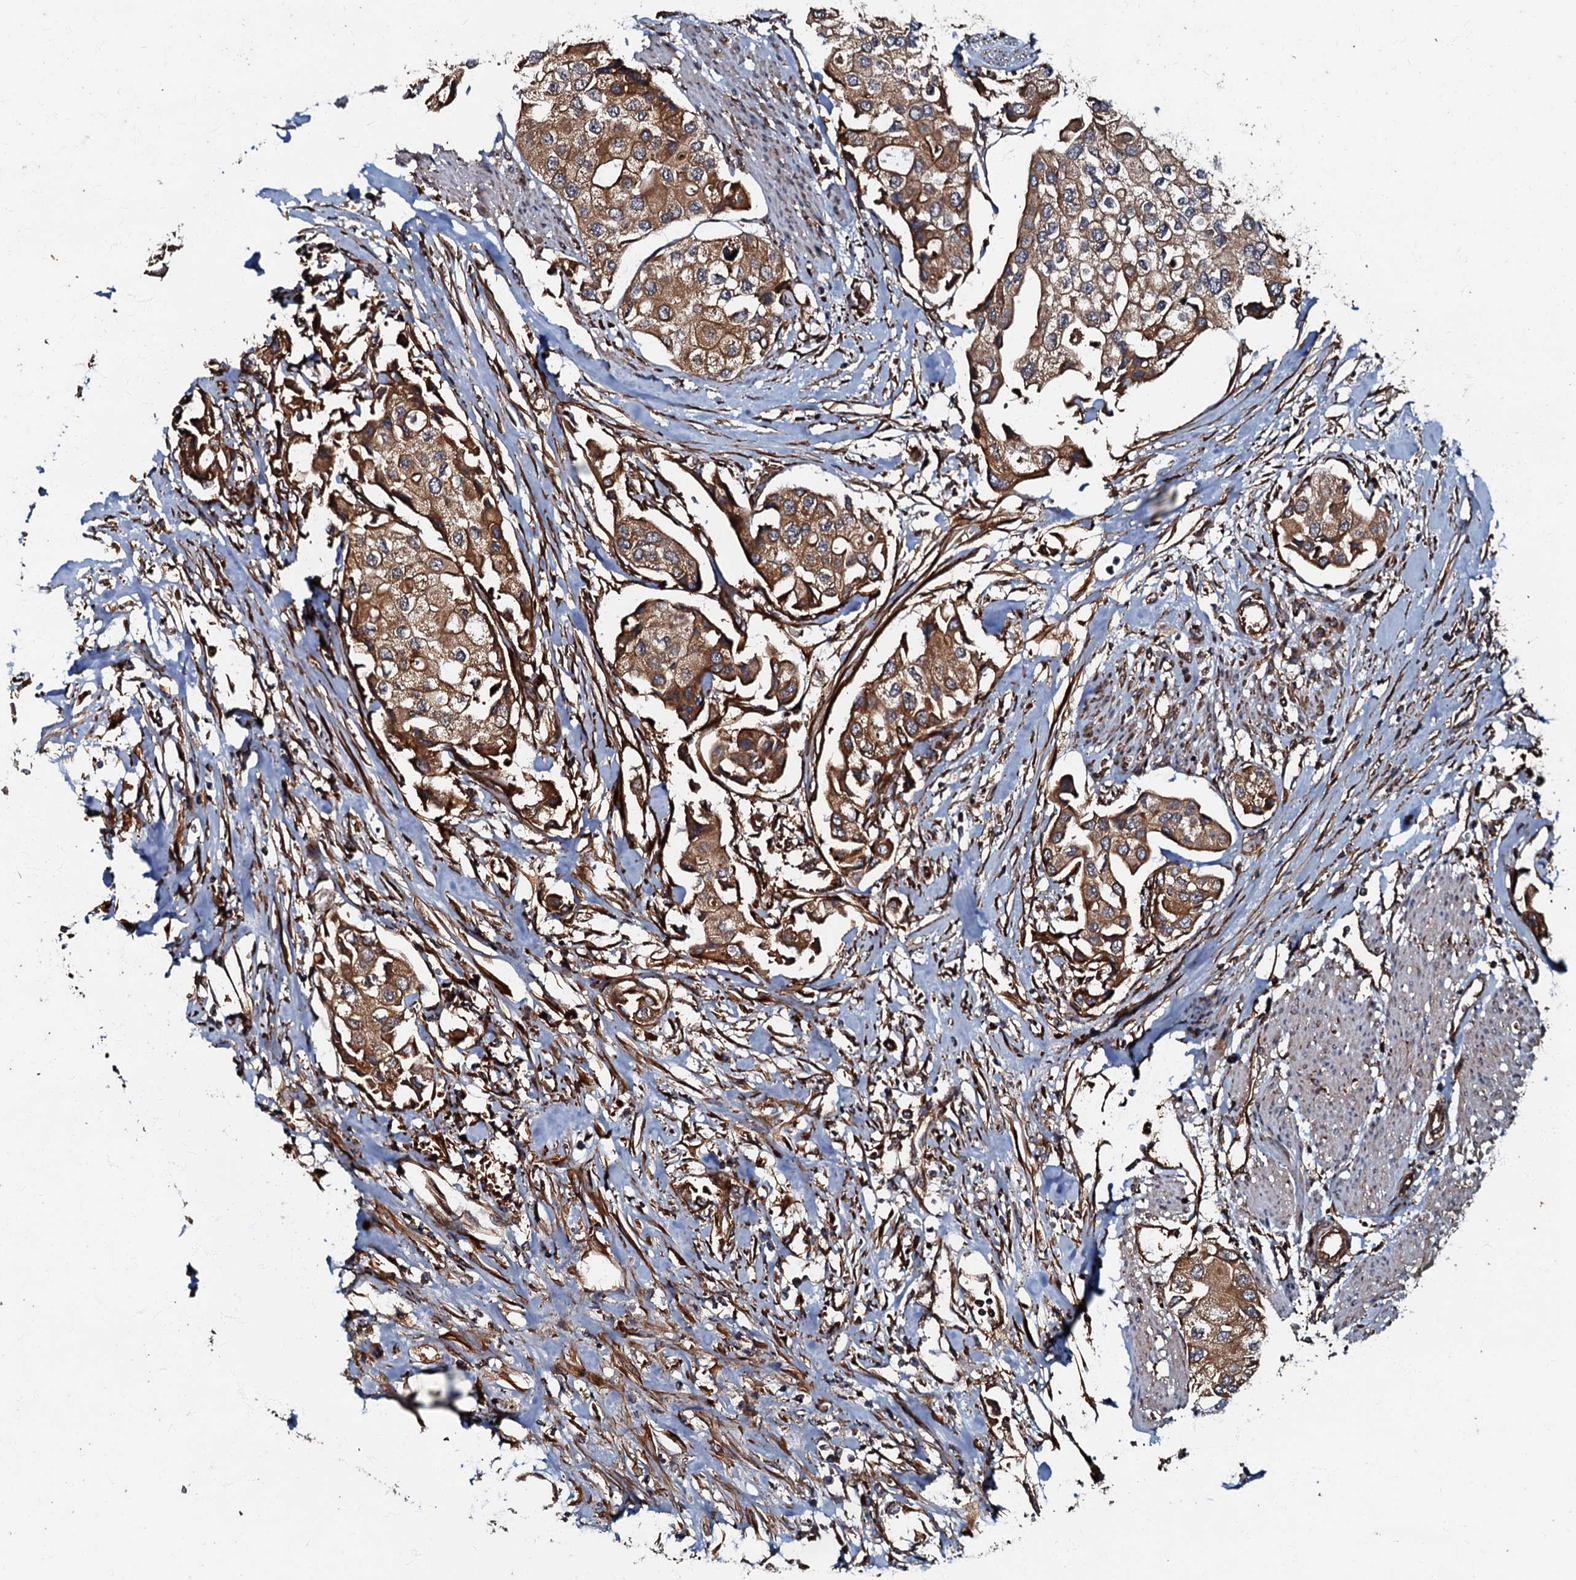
{"staining": {"intensity": "moderate", "quantity": ">75%", "location": "cytoplasmic/membranous"}, "tissue": "urothelial cancer", "cell_type": "Tumor cells", "image_type": "cancer", "snomed": [{"axis": "morphology", "description": "Urothelial carcinoma, High grade"}, {"axis": "topography", "description": "Urinary bladder"}], "caption": "Urothelial cancer stained with immunohistochemistry demonstrates moderate cytoplasmic/membranous expression in approximately >75% of tumor cells.", "gene": "BLOC1S6", "patient": {"sex": "male", "age": 64}}